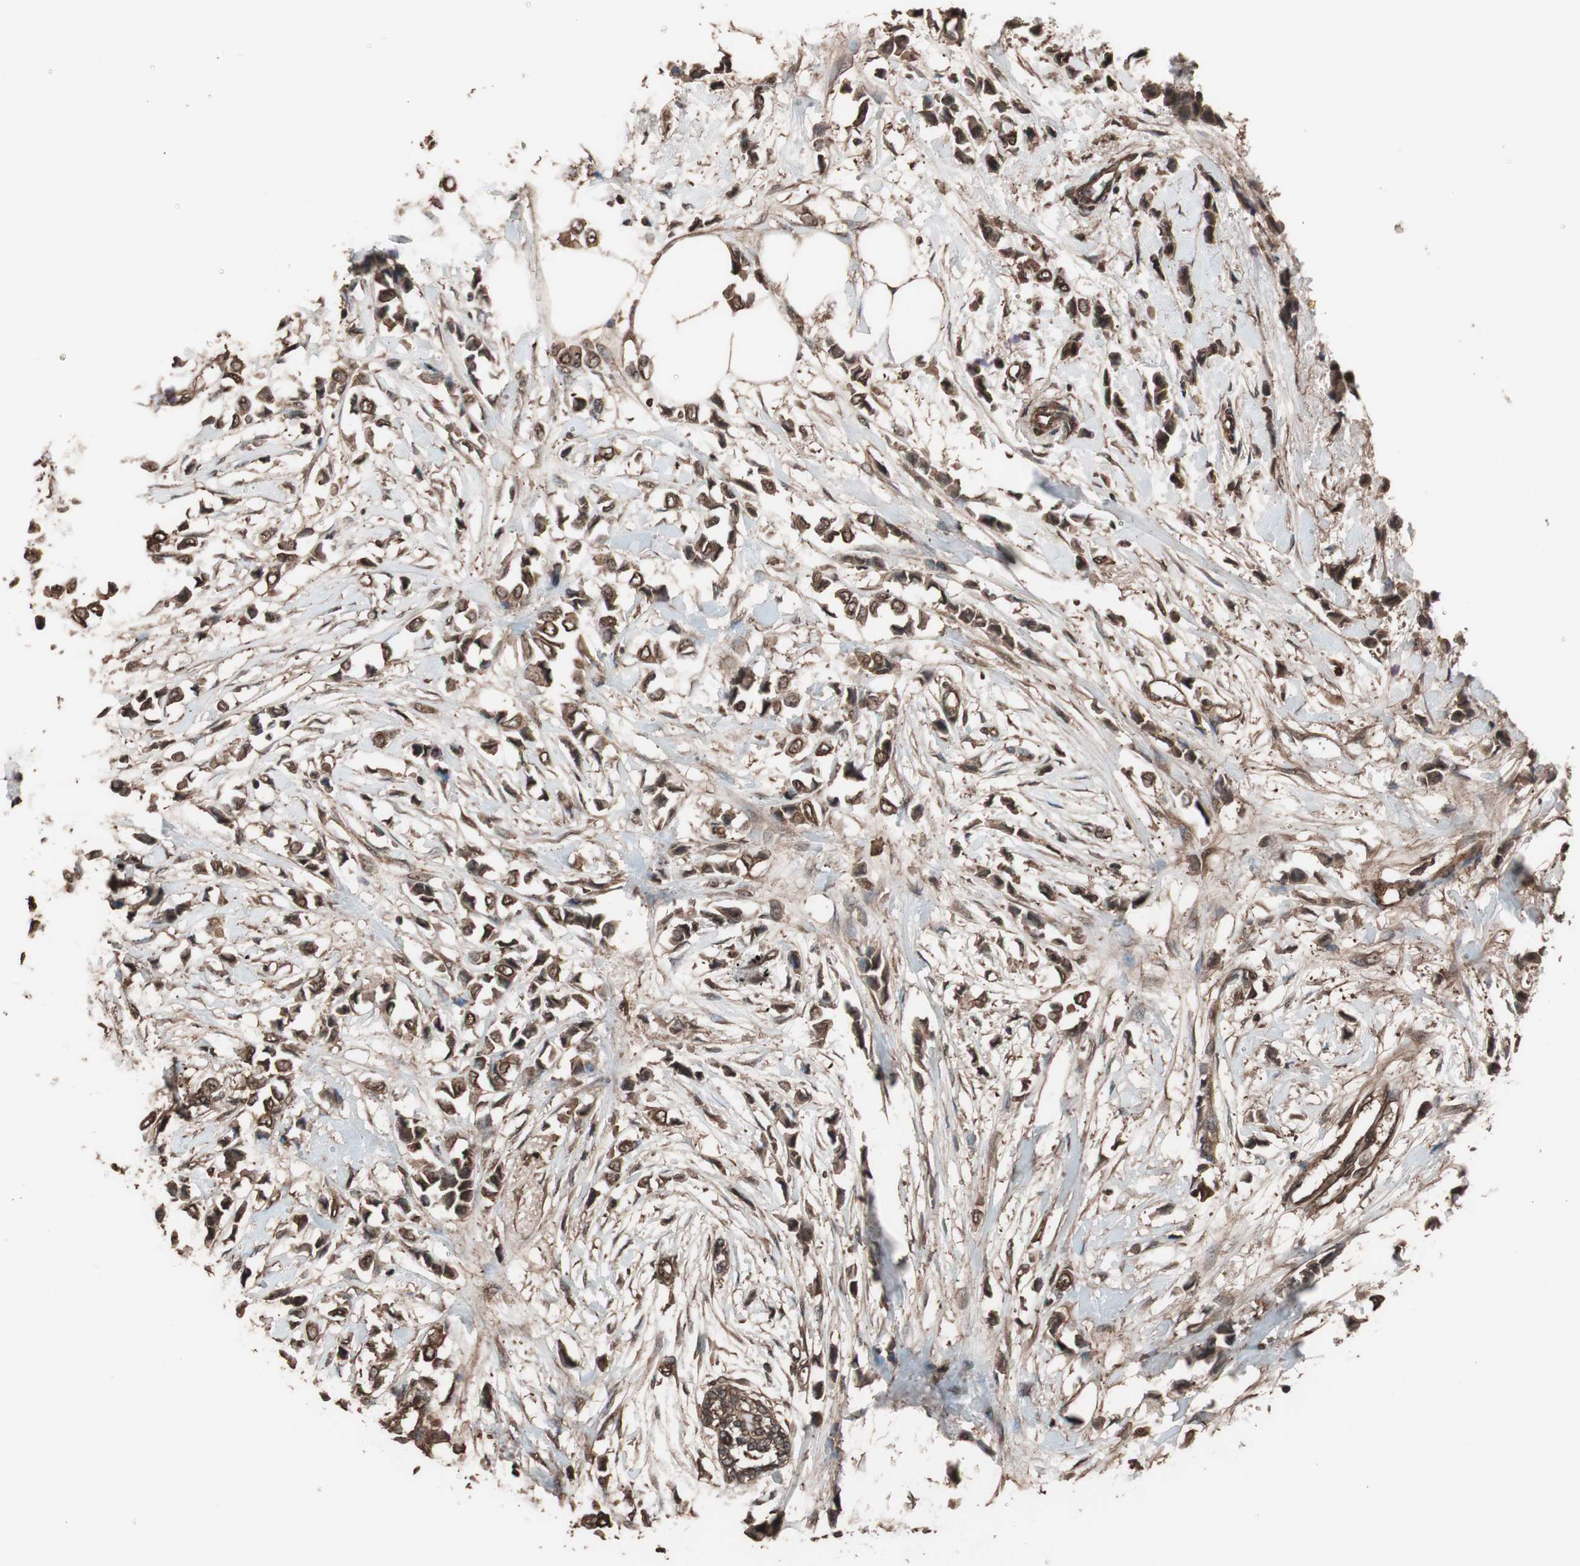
{"staining": {"intensity": "strong", "quantity": ">75%", "location": "cytoplasmic/membranous,nuclear"}, "tissue": "breast cancer", "cell_type": "Tumor cells", "image_type": "cancer", "snomed": [{"axis": "morphology", "description": "Lobular carcinoma"}, {"axis": "topography", "description": "Breast"}], "caption": "IHC micrograph of neoplastic tissue: breast lobular carcinoma stained using IHC reveals high levels of strong protein expression localized specifically in the cytoplasmic/membranous and nuclear of tumor cells, appearing as a cytoplasmic/membranous and nuclear brown color.", "gene": "CALM2", "patient": {"sex": "female", "age": 51}}